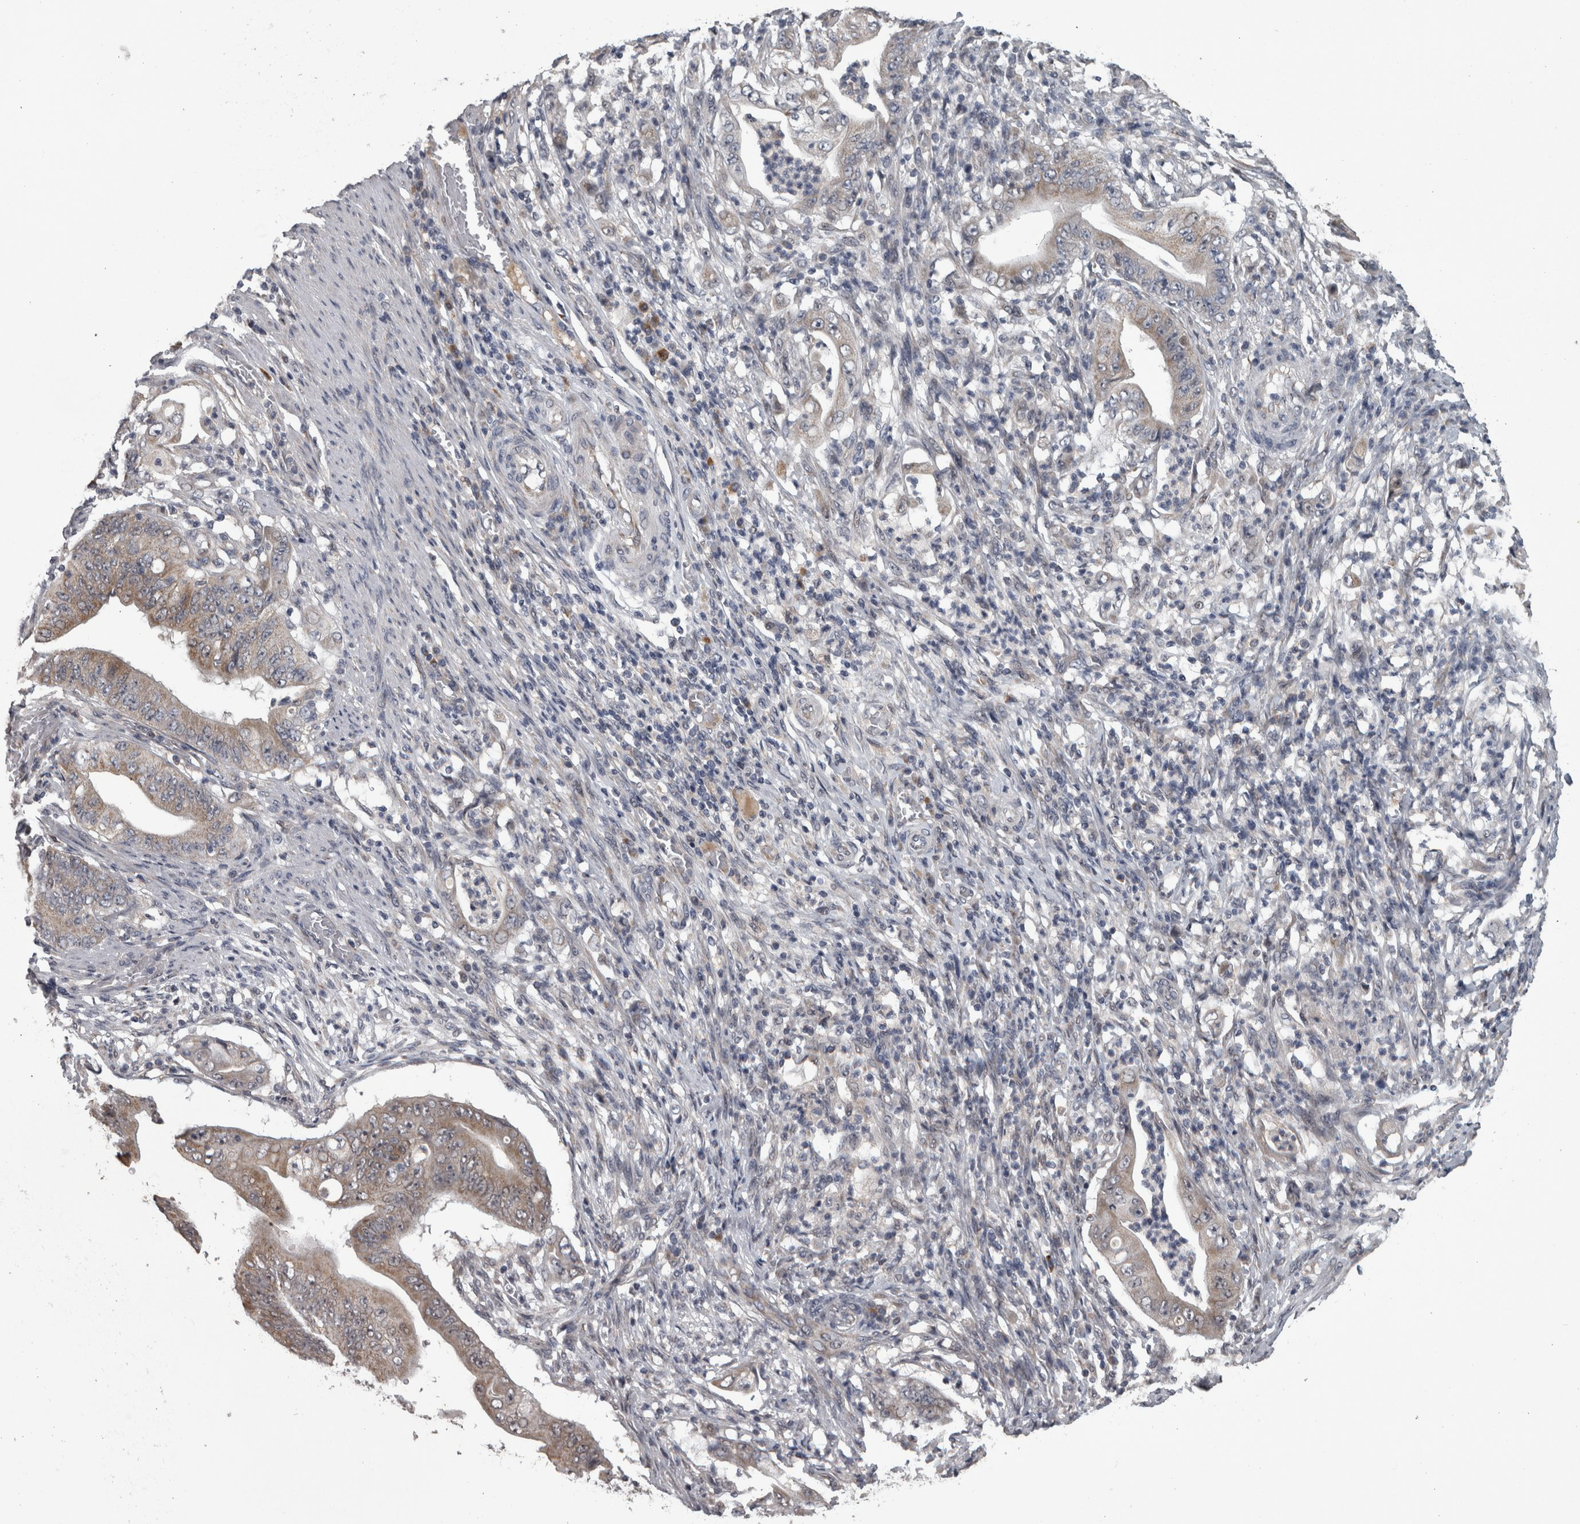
{"staining": {"intensity": "weak", "quantity": ">75%", "location": "cytoplasmic/membranous"}, "tissue": "stomach cancer", "cell_type": "Tumor cells", "image_type": "cancer", "snomed": [{"axis": "morphology", "description": "Adenocarcinoma, NOS"}, {"axis": "topography", "description": "Stomach"}], "caption": "Protein analysis of adenocarcinoma (stomach) tissue reveals weak cytoplasmic/membranous expression in about >75% of tumor cells. (Brightfield microscopy of DAB IHC at high magnification).", "gene": "DBT", "patient": {"sex": "female", "age": 73}}